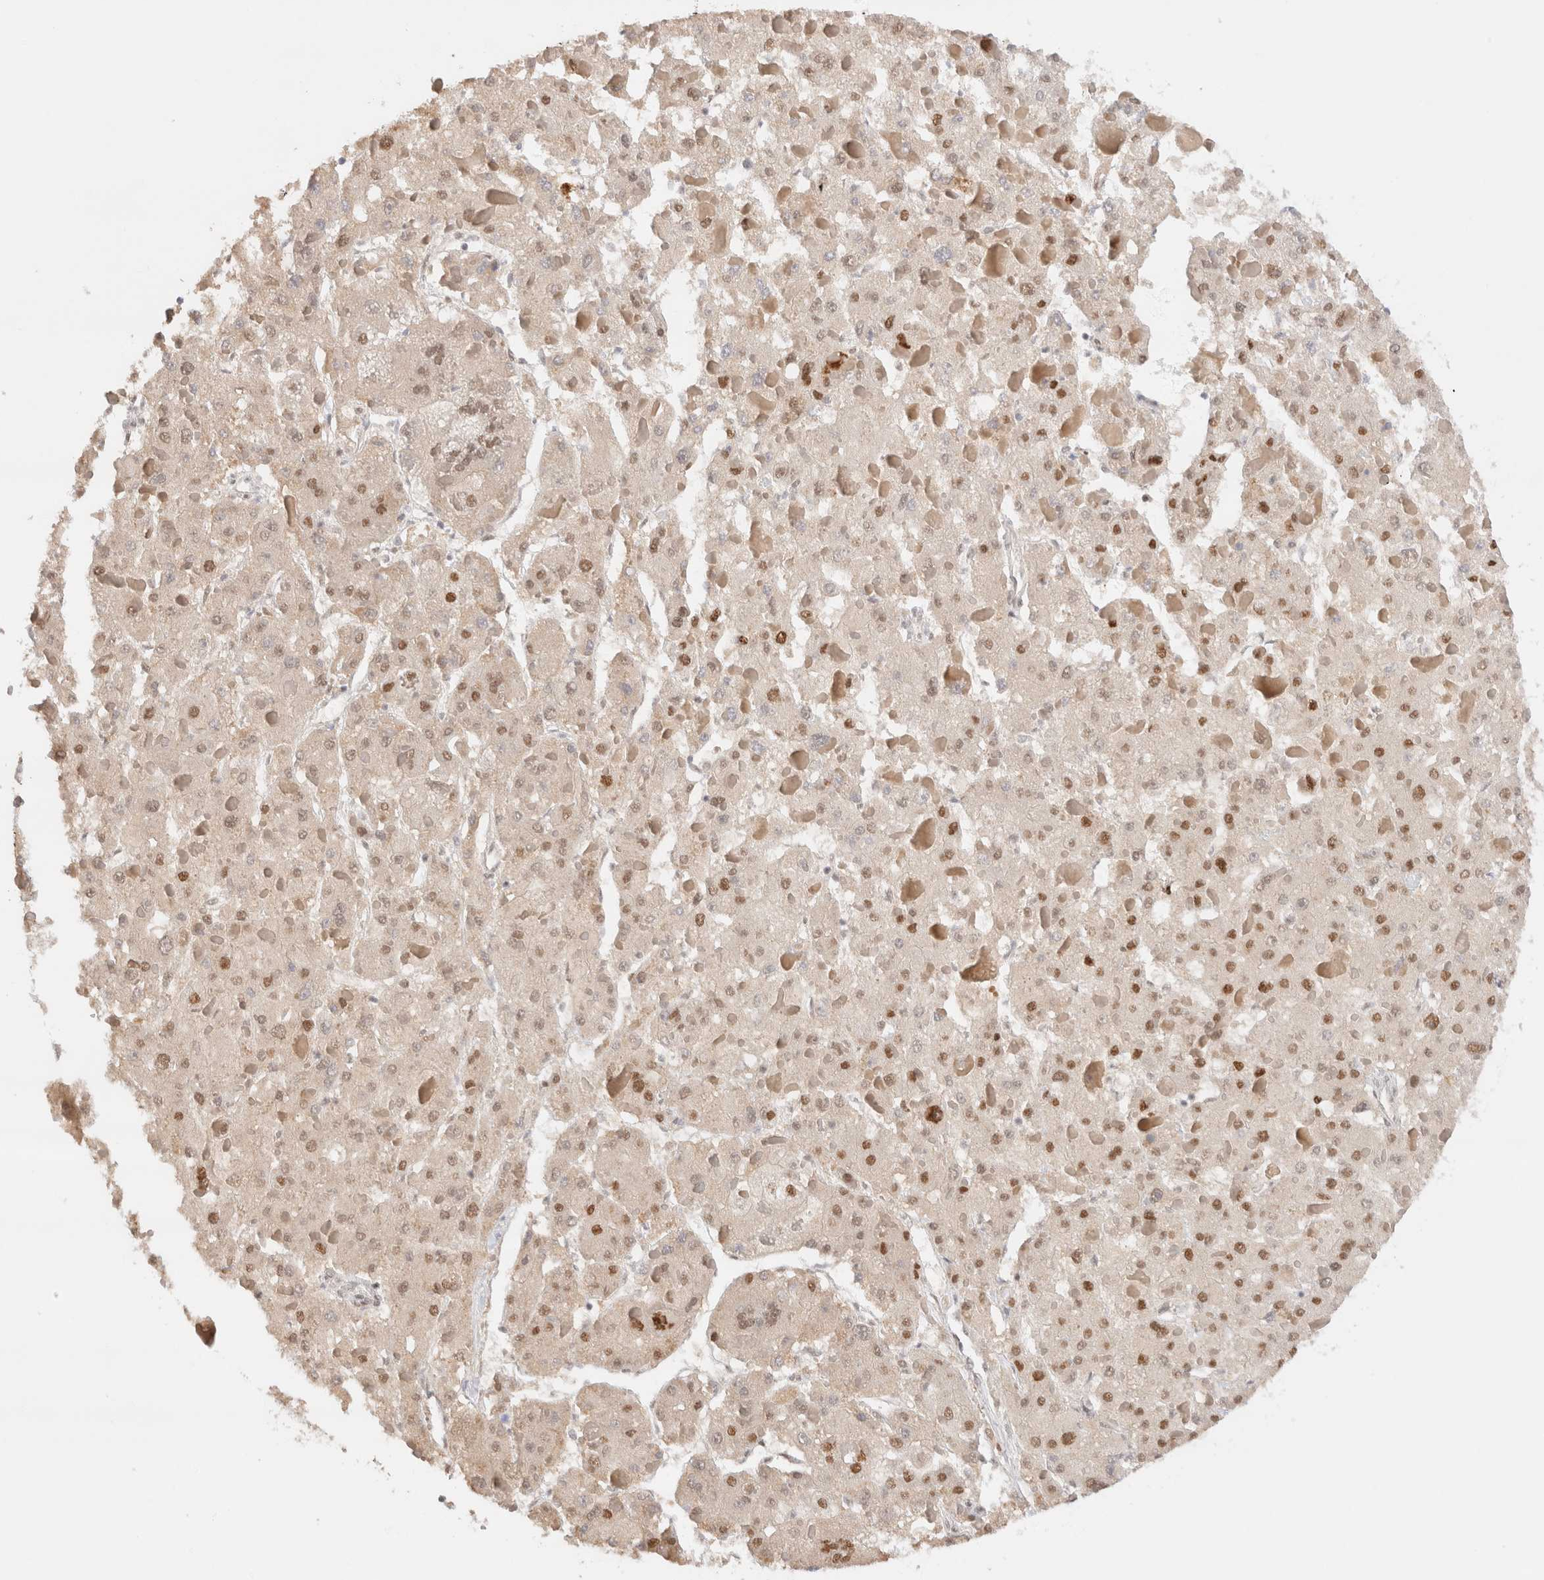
{"staining": {"intensity": "weak", "quantity": ">75%", "location": "nuclear"}, "tissue": "liver cancer", "cell_type": "Tumor cells", "image_type": "cancer", "snomed": [{"axis": "morphology", "description": "Carcinoma, Hepatocellular, NOS"}, {"axis": "topography", "description": "Liver"}], "caption": "High-power microscopy captured an immunohistochemistry (IHC) histopathology image of liver cancer (hepatocellular carcinoma), revealing weak nuclear expression in approximately >75% of tumor cells. The protein is shown in brown color, while the nuclei are stained blue.", "gene": "ZNF282", "patient": {"sex": "female", "age": 73}}